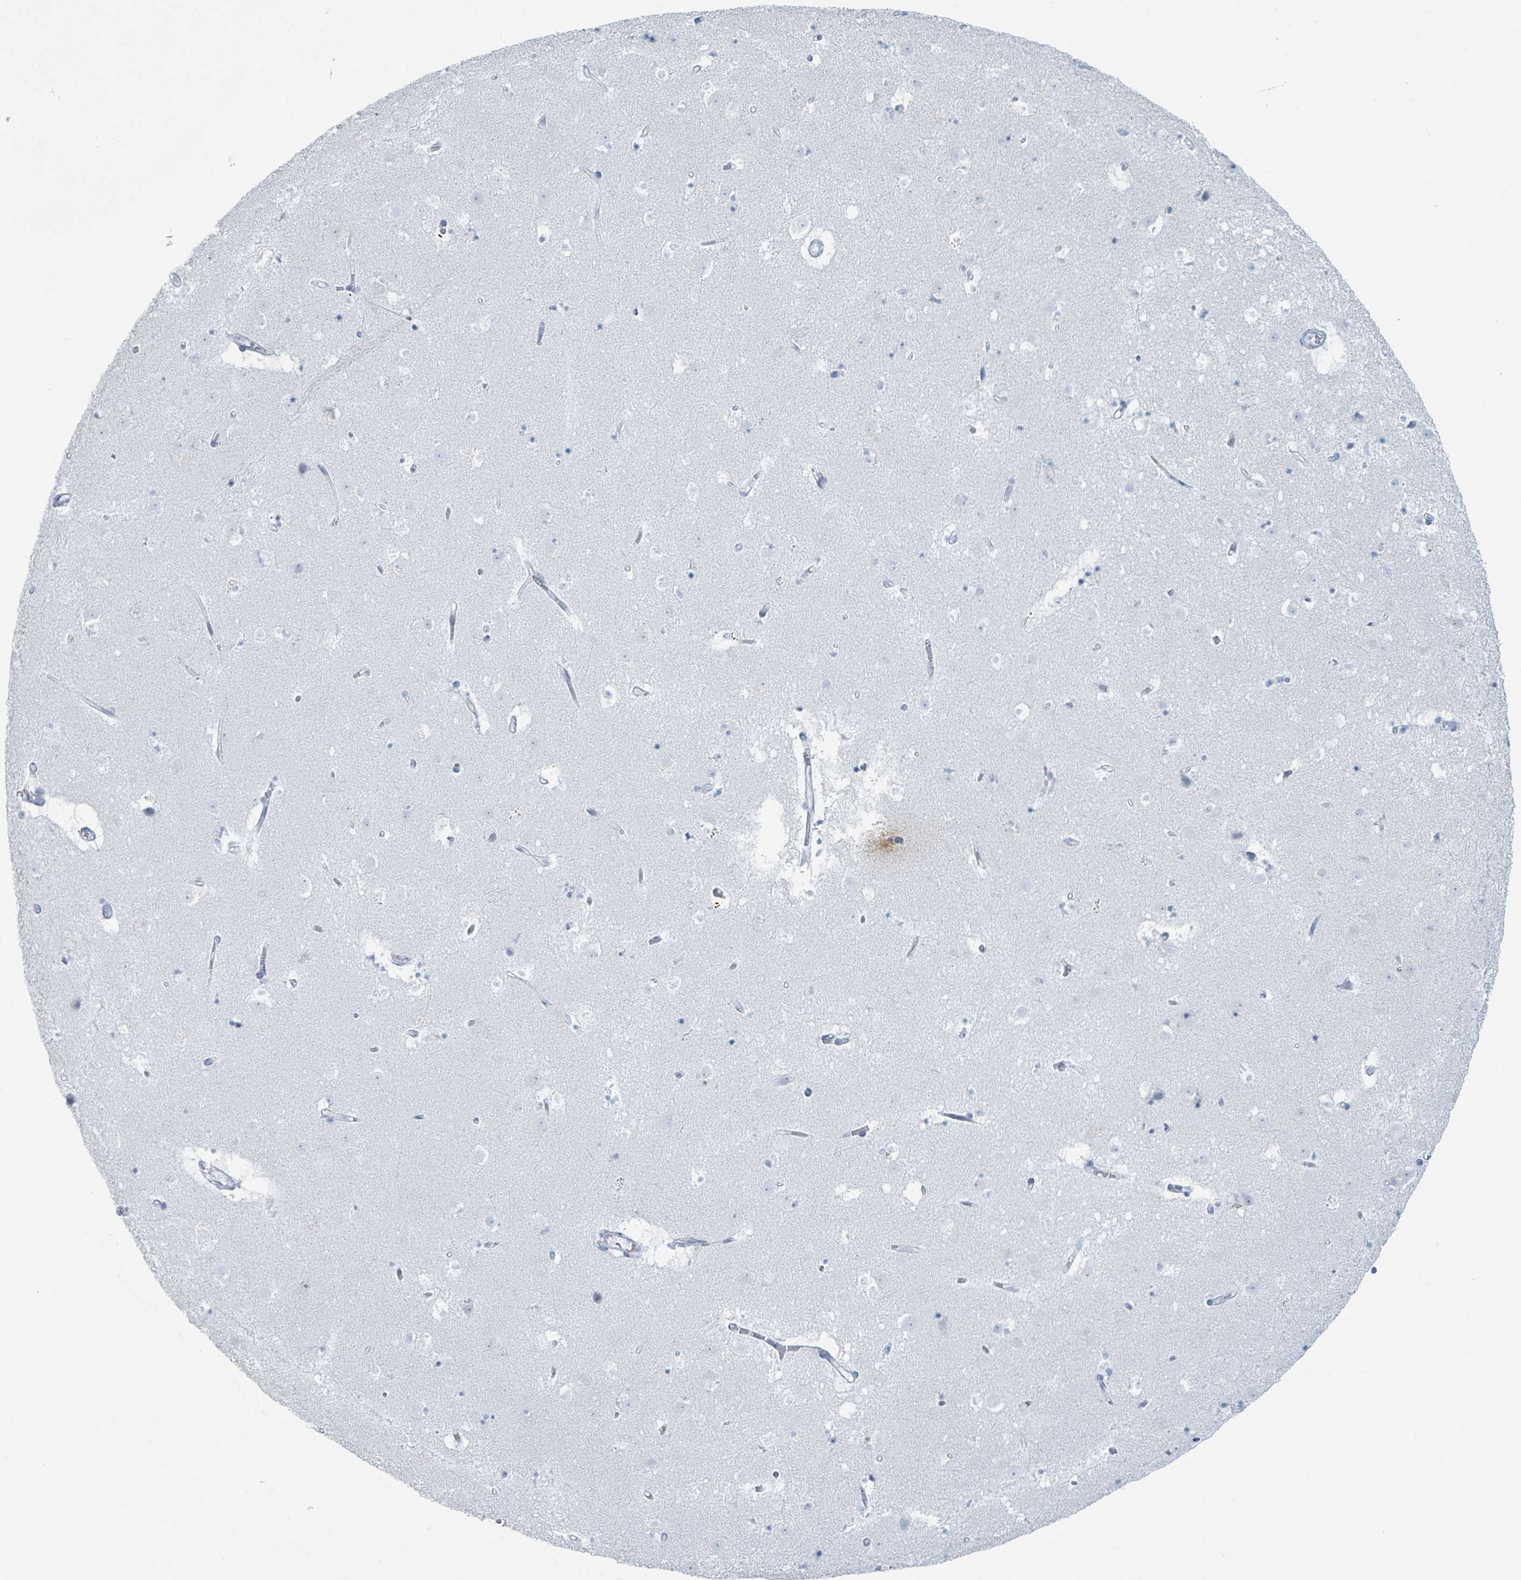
{"staining": {"intensity": "negative", "quantity": "none", "location": "none"}, "tissue": "caudate", "cell_type": "Glial cells", "image_type": "normal", "snomed": [{"axis": "morphology", "description": "Normal tissue, NOS"}, {"axis": "topography", "description": "Lateral ventricle wall"}], "caption": "Immunohistochemistry image of normal caudate: caudate stained with DAB reveals no significant protein positivity in glial cells.", "gene": "GPR15LG", "patient": {"sex": "male", "age": 58}}